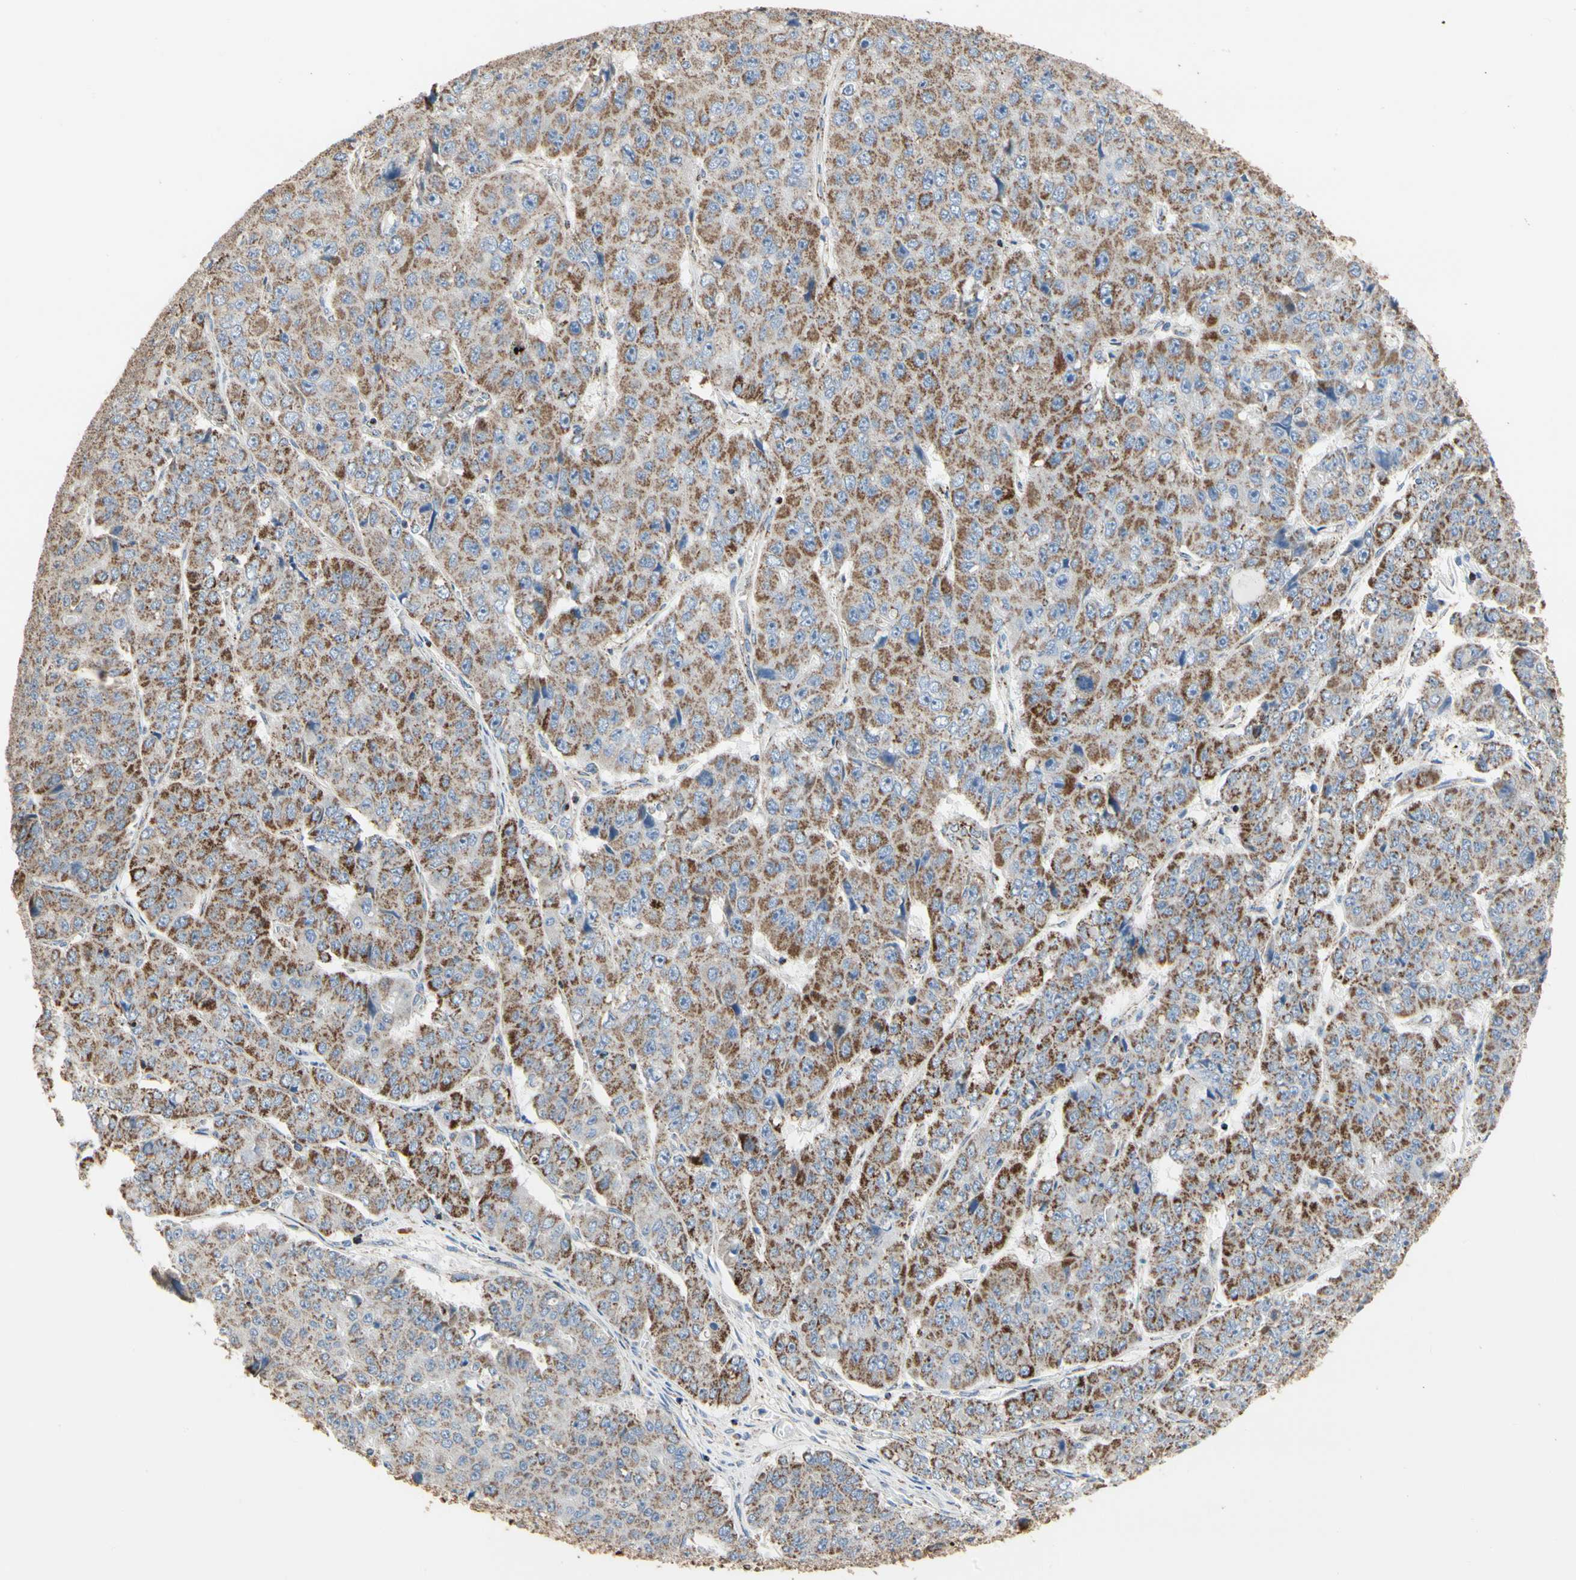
{"staining": {"intensity": "moderate", "quantity": "25%-75%", "location": "cytoplasmic/membranous"}, "tissue": "pancreatic cancer", "cell_type": "Tumor cells", "image_type": "cancer", "snomed": [{"axis": "morphology", "description": "Adenocarcinoma, NOS"}, {"axis": "topography", "description": "Pancreas"}], "caption": "Approximately 25%-75% of tumor cells in pancreatic cancer (adenocarcinoma) display moderate cytoplasmic/membranous protein staining as visualized by brown immunohistochemical staining.", "gene": "TUBA1A", "patient": {"sex": "male", "age": 50}}